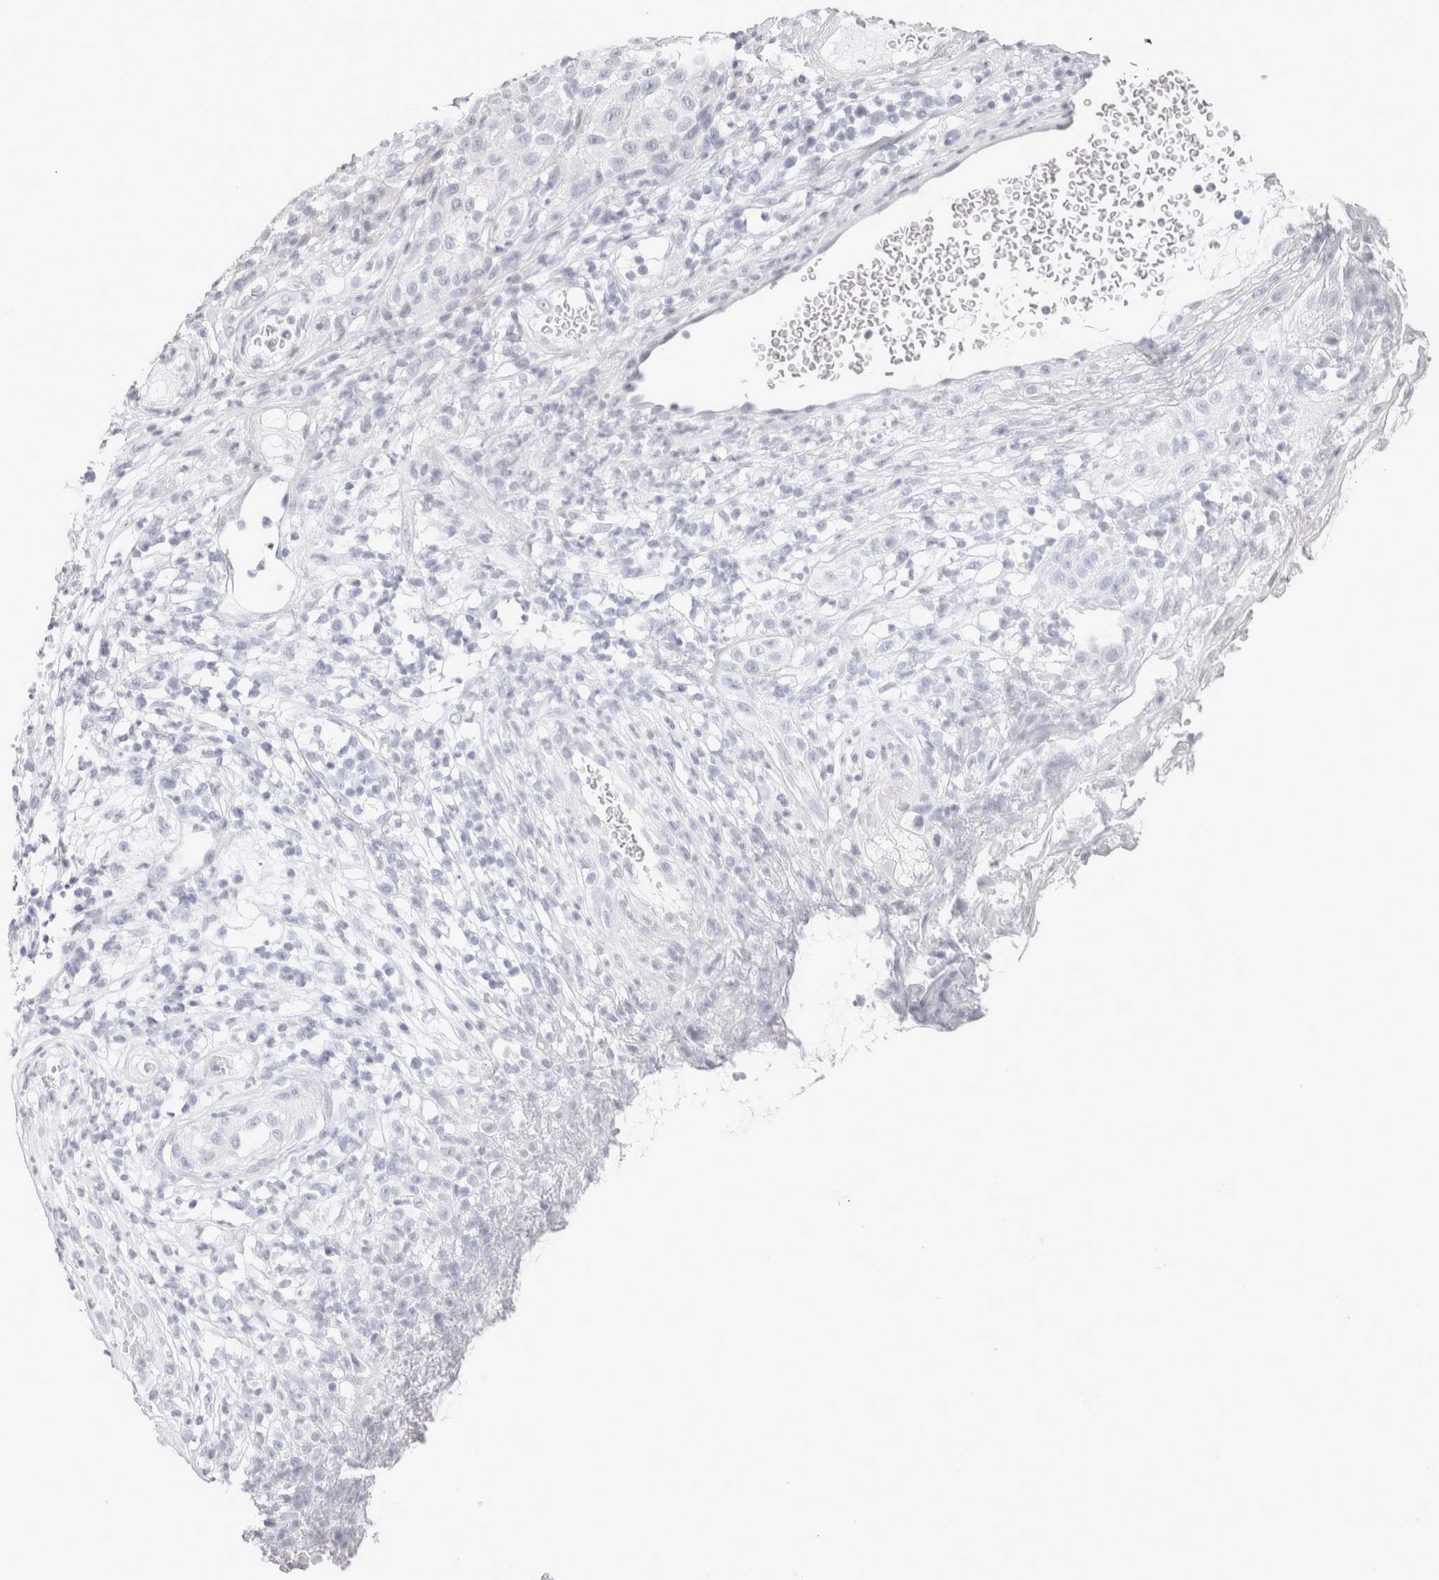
{"staining": {"intensity": "negative", "quantity": "none", "location": "none"}, "tissue": "melanoma", "cell_type": "Tumor cells", "image_type": "cancer", "snomed": [{"axis": "morphology", "description": "Malignant melanoma, NOS"}, {"axis": "topography", "description": "Skin"}], "caption": "IHC image of neoplastic tissue: malignant melanoma stained with DAB (3,3'-diaminobenzidine) shows no significant protein expression in tumor cells.", "gene": "GARIN1A", "patient": {"sex": "female", "age": 82}}